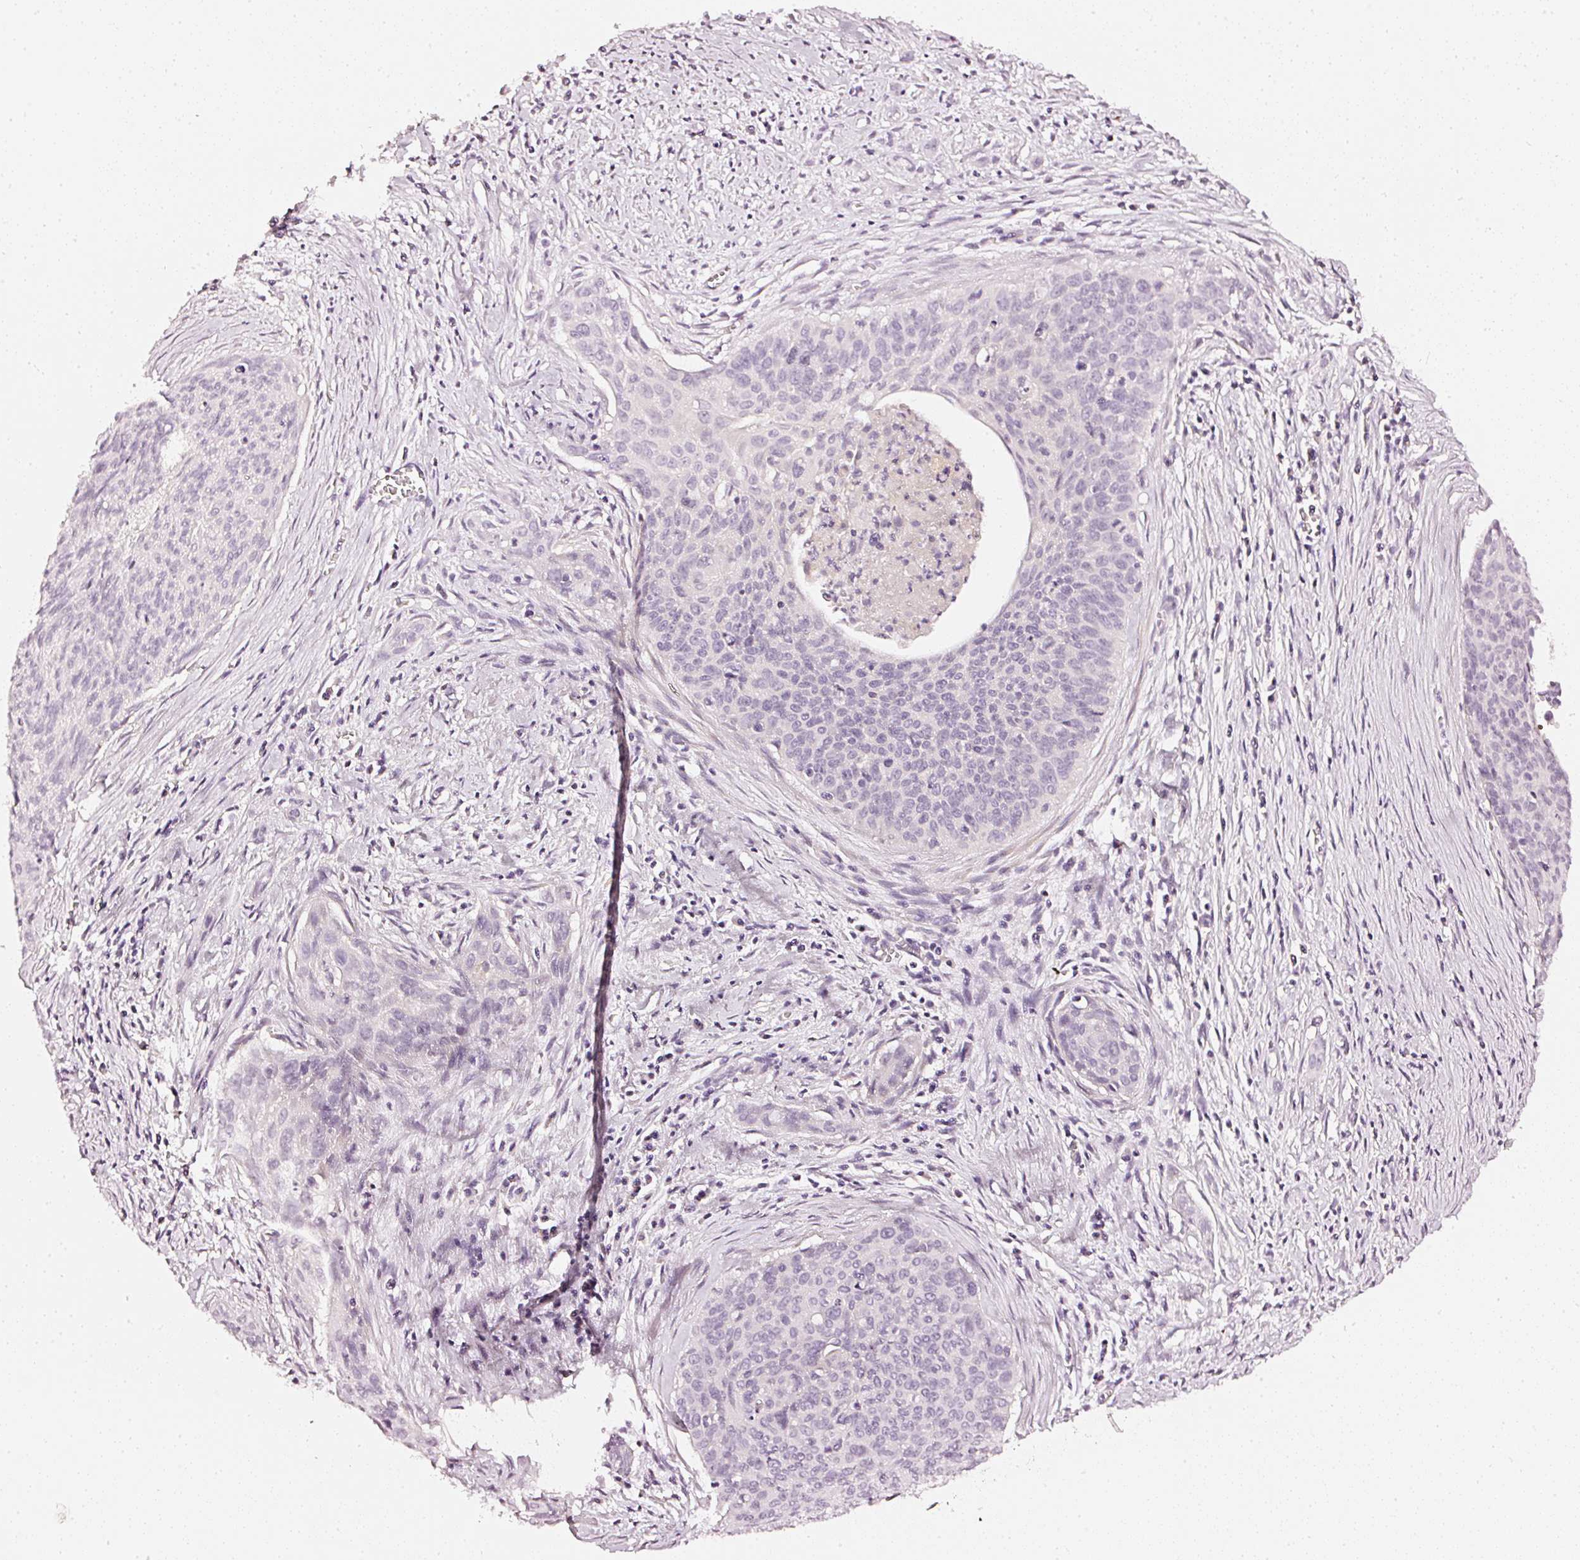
{"staining": {"intensity": "negative", "quantity": "none", "location": "none"}, "tissue": "cervical cancer", "cell_type": "Tumor cells", "image_type": "cancer", "snomed": [{"axis": "morphology", "description": "Squamous cell carcinoma, NOS"}, {"axis": "topography", "description": "Cervix"}], "caption": "An immunohistochemistry (IHC) micrograph of squamous cell carcinoma (cervical) is shown. There is no staining in tumor cells of squamous cell carcinoma (cervical).", "gene": "CNP", "patient": {"sex": "female", "age": 55}}